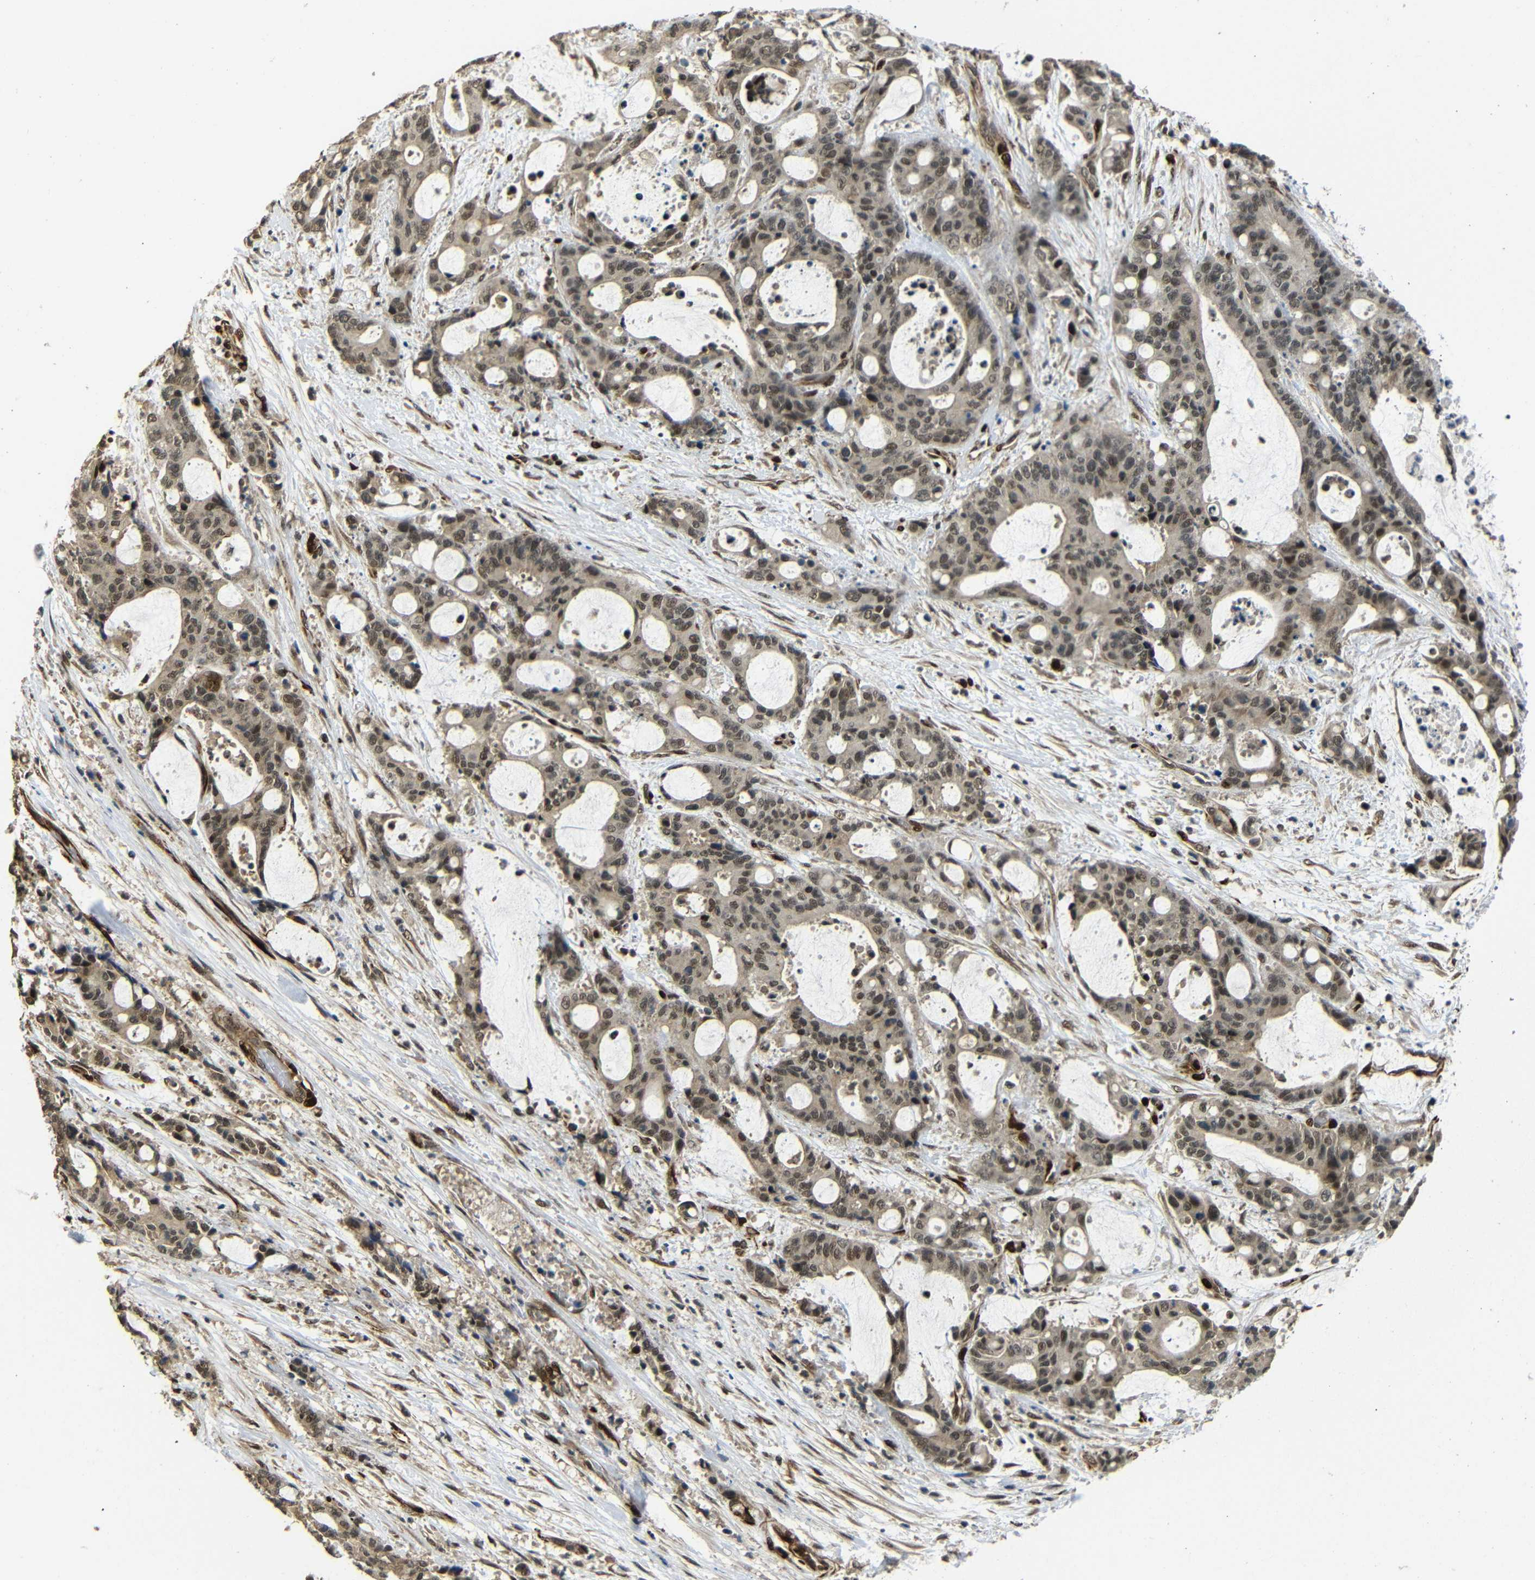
{"staining": {"intensity": "moderate", "quantity": ">75%", "location": "cytoplasmic/membranous,nuclear"}, "tissue": "liver cancer", "cell_type": "Tumor cells", "image_type": "cancer", "snomed": [{"axis": "morphology", "description": "Normal tissue, NOS"}, {"axis": "morphology", "description": "Cholangiocarcinoma"}, {"axis": "topography", "description": "Liver"}, {"axis": "topography", "description": "Peripheral nerve tissue"}], "caption": "DAB (3,3'-diaminobenzidine) immunohistochemical staining of human liver cancer shows moderate cytoplasmic/membranous and nuclear protein staining in about >75% of tumor cells. (DAB IHC, brown staining for protein, blue staining for nuclei).", "gene": "TBX2", "patient": {"sex": "female", "age": 73}}